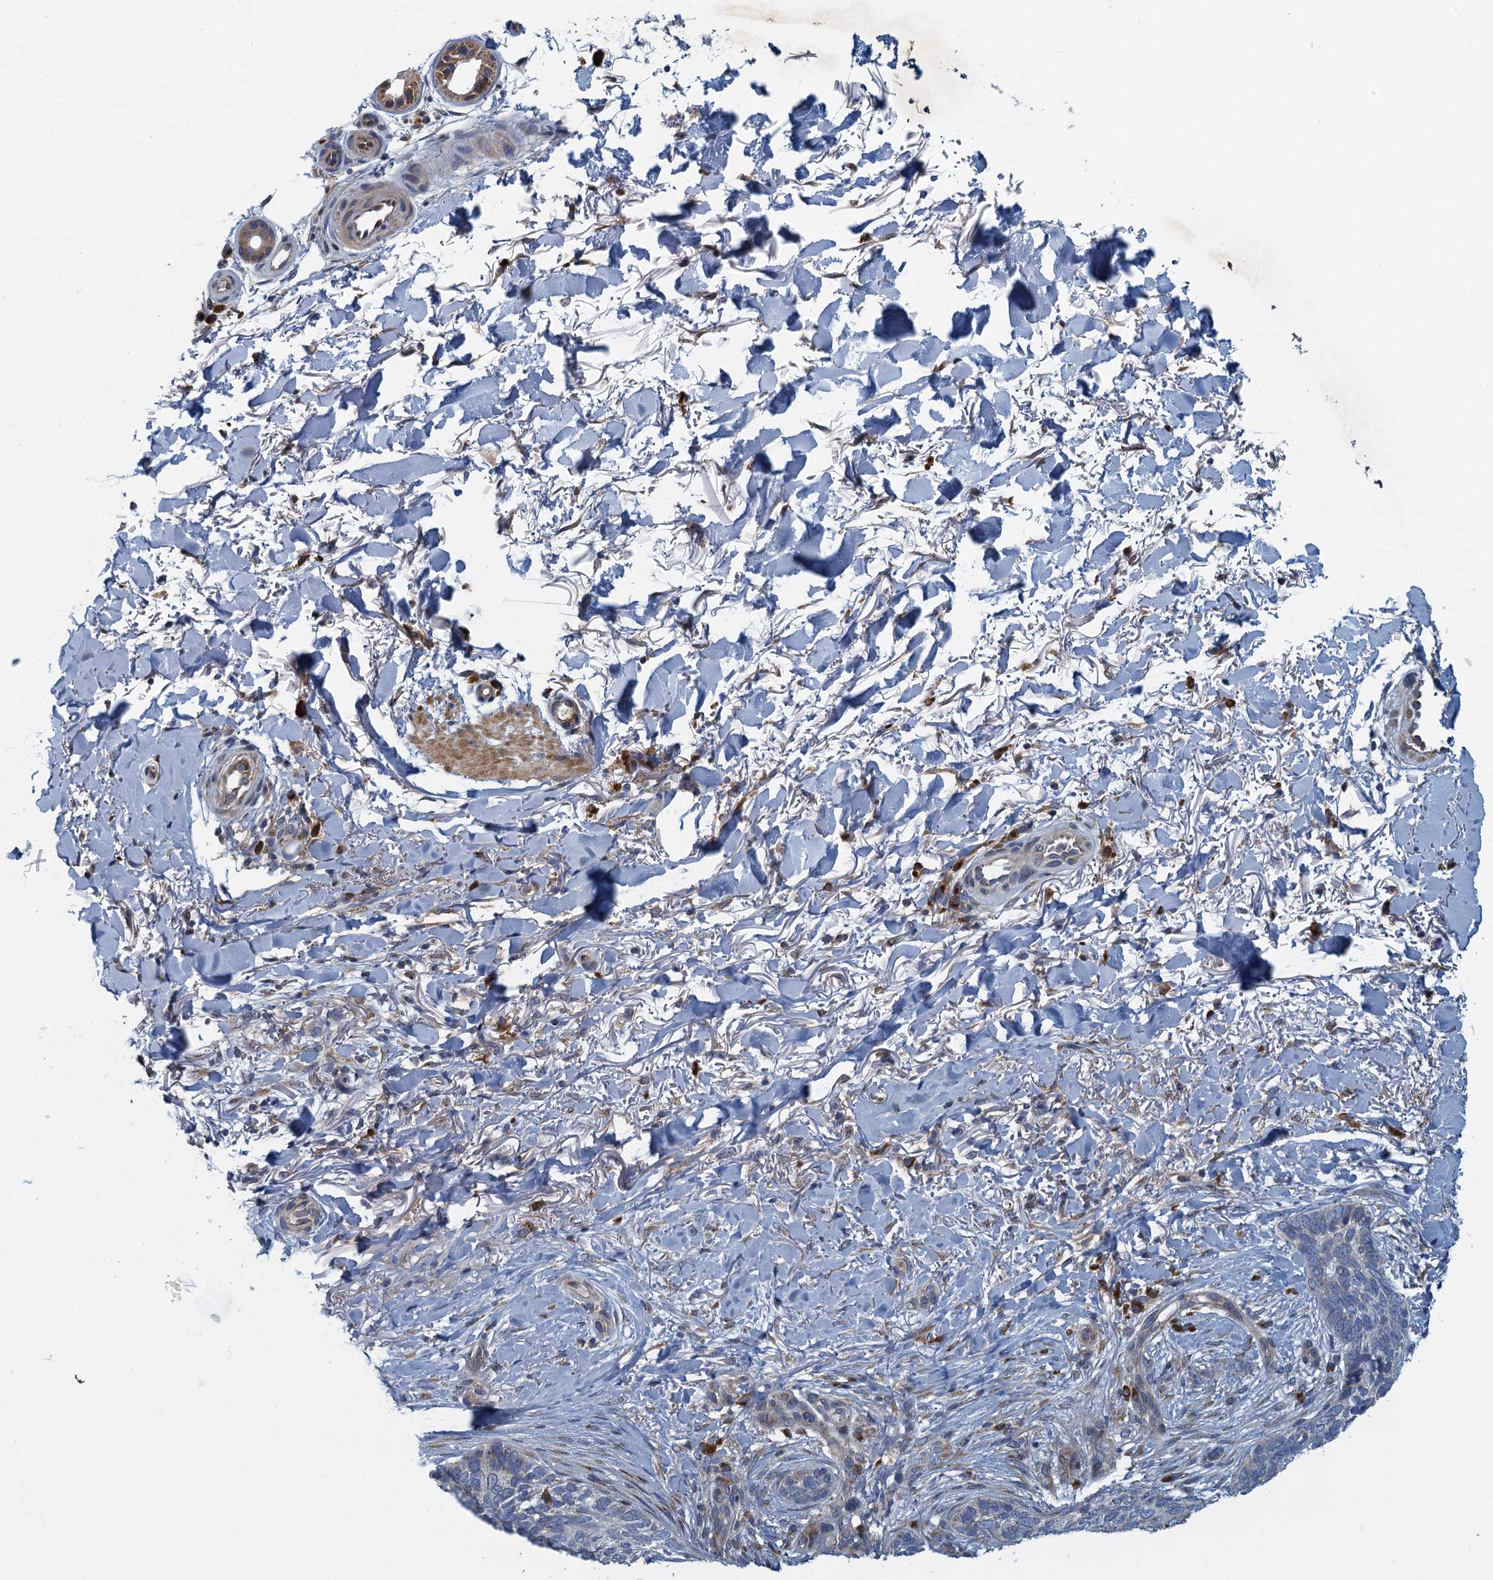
{"staining": {"intensity": "negative", "quantity": "none", "location": "none"}, "tissue": "skin cancer", "cell_type": "Tumor cells", "image_type": "cancer", "snomed": [{"axis": "morphology", "description": "Normal tissue, NOS"}, {"axis": "morphology", "description": "Basal cell carcinoma"}, {"axis": "topography", "description": "Skin"}], "caption": "Tumor cells are negative for protein expression in human basal cell carcinoma (skin).", "gene": "ALG2", "patient": {"sex": "female", "age": 67}}